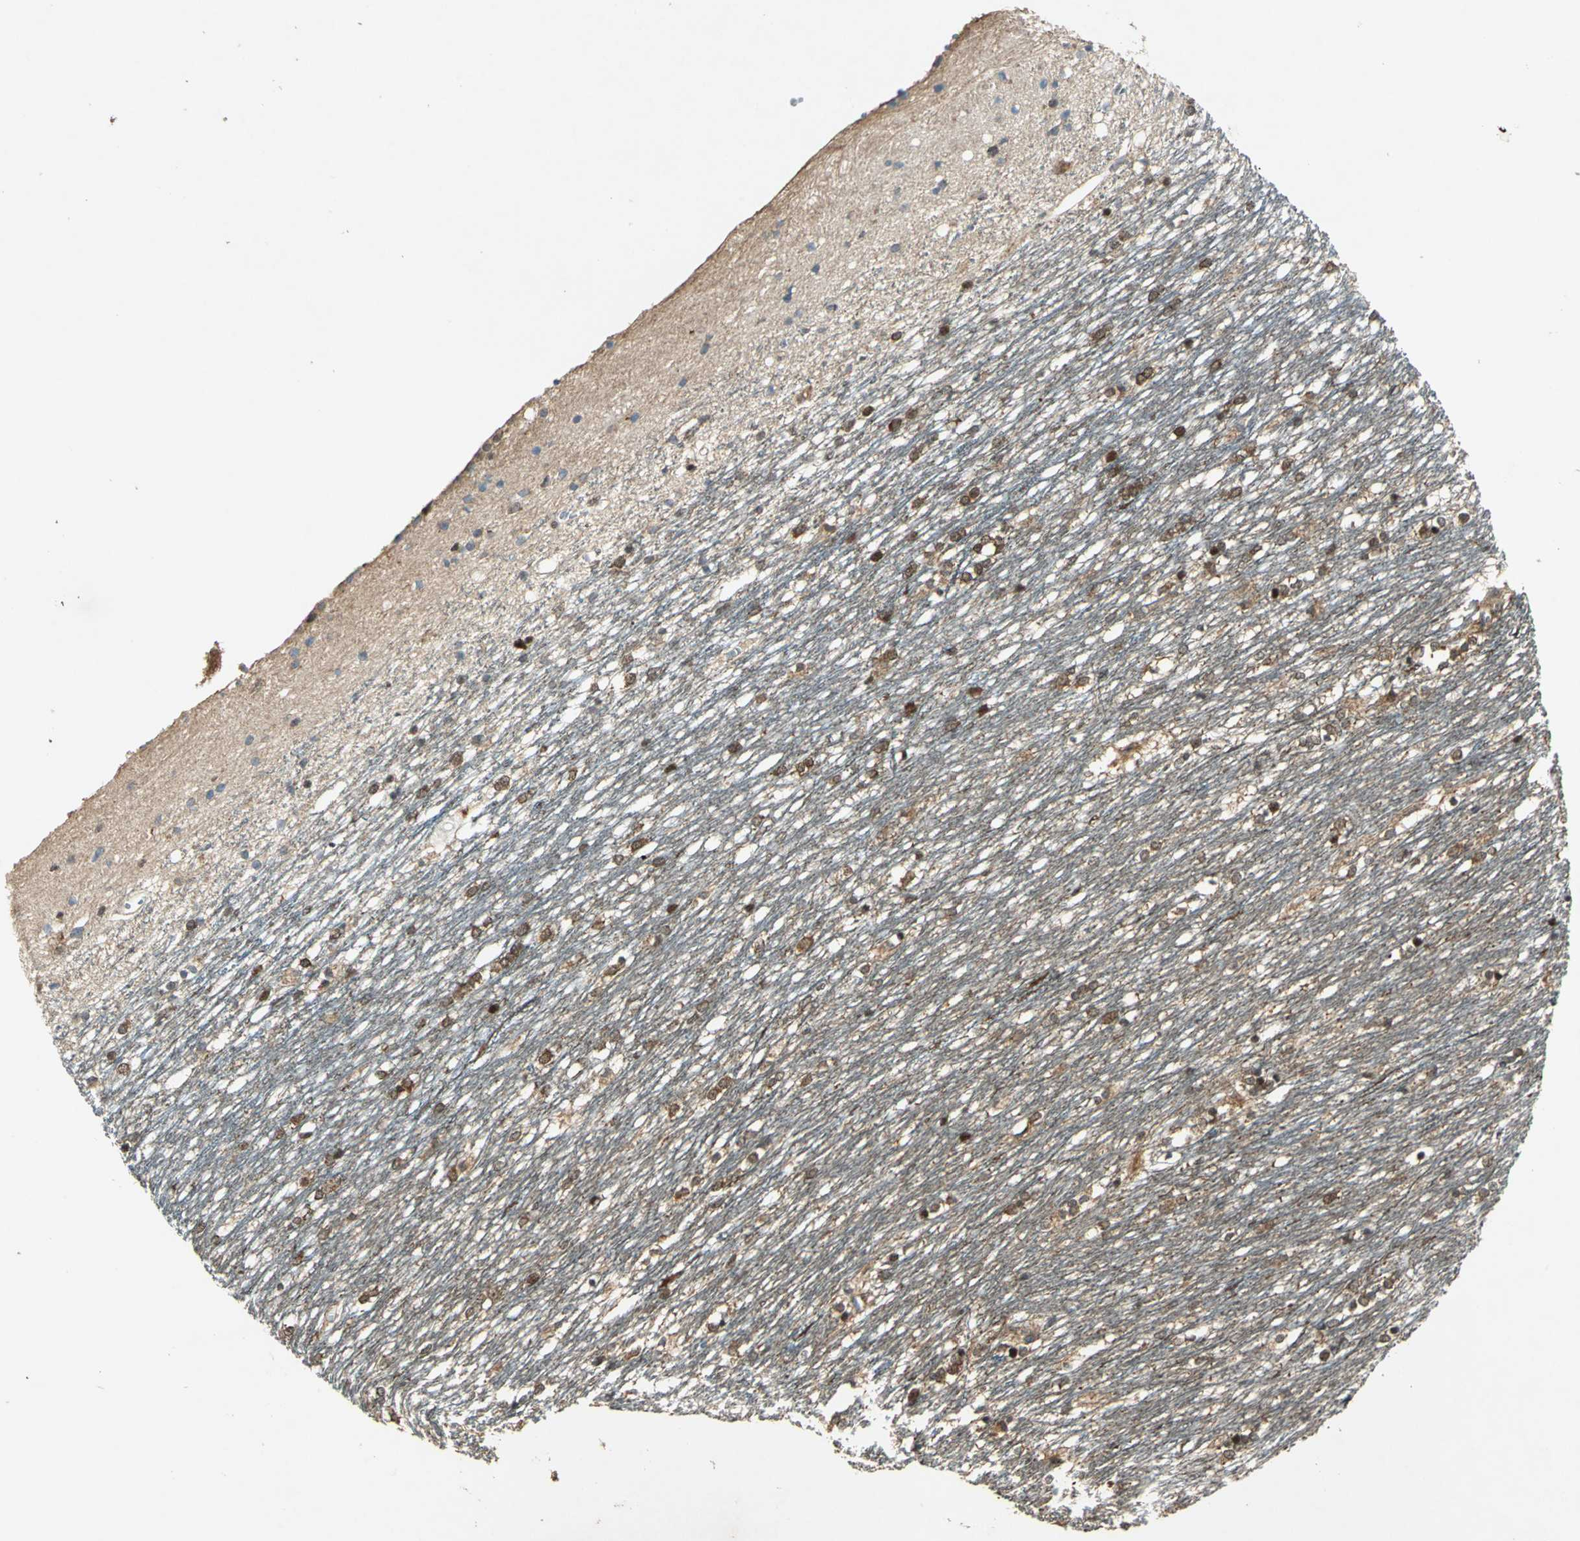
{"staining": {"intensity": "moderate", "quantity": "25%-75%", "location": "nuclear"}, "tissue": "caudate", "cell_type": "Glial cells", "image_type": "normal", "snomed": [{"axis": "morphology", "description": "Normal tissue, NOS"}, {"axis": "topography", "description": "Lateral ventricle wall"}], "caption": "Brown immunohistochemical staining in unremarkable human caudate reveals moderate nuclear expression in approximately 25%-75% of glial cells.", "gene": "AHSA1", "patient": {"sex": "female", "age": 19}}